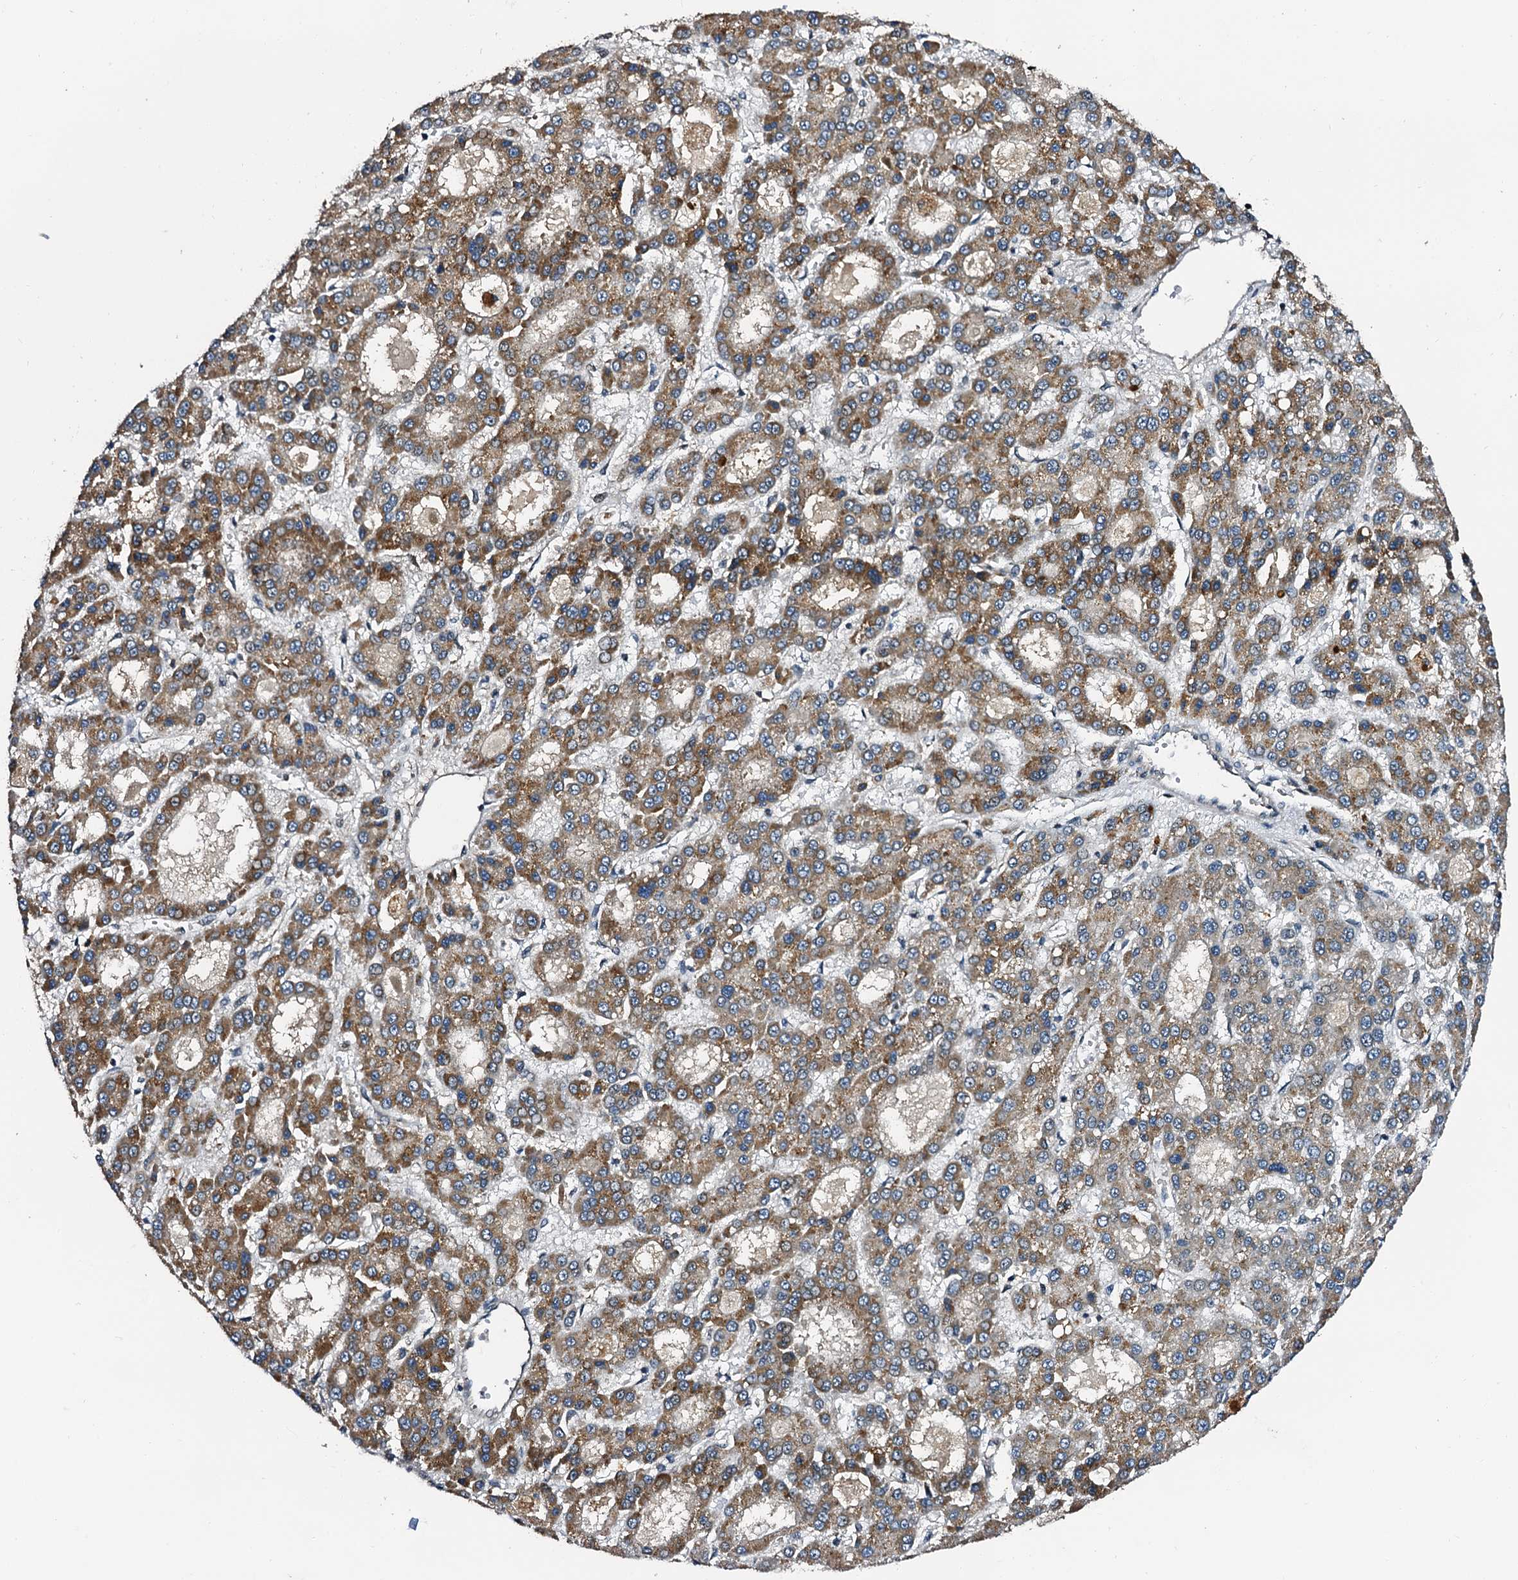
{"staining": {"intensity": "moderate", "quantity": ">75%", "location": "cytoplasmic/membranous"}, "tissue": "liver cancer", "cell_type": "Tumor cells", "image_type": "cancer", "snomed": [{"axis": "morphology", "description": "Carcinoma, Hepatocellular, NOS"}, {"axis": "topography", "description": "Liver"}], "caption": "High-power microscopy captured an immunohistochemistry (IHC) image of liver cancer, revealing moderate cytoplasmic/membranous positivity in approximately >75% of tumor cells.", "gene": "NAA16", "patient": {"sex": "male", "age": 70}}